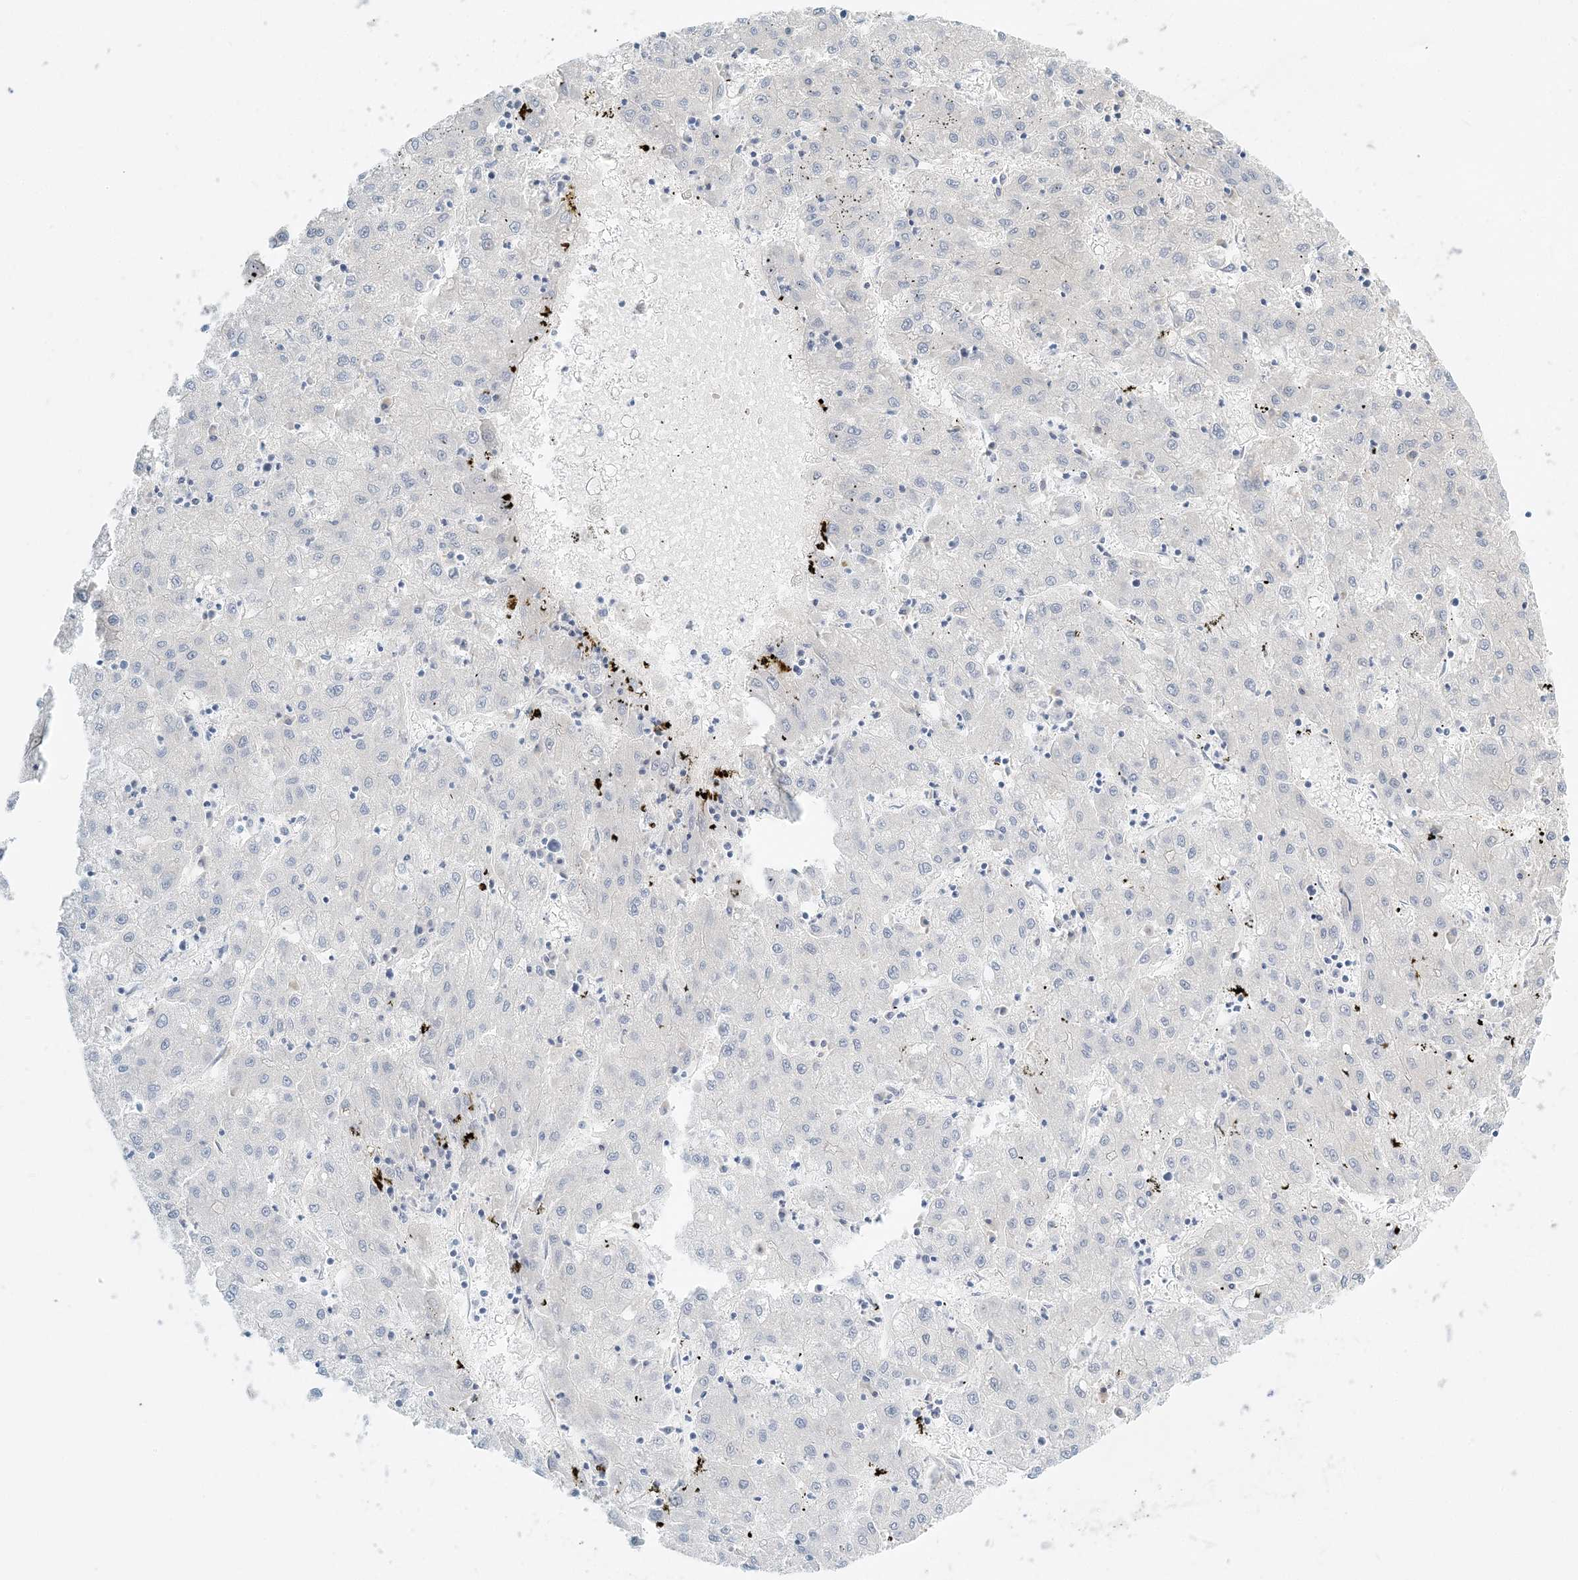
{"staining": {"intensity": "negative", "quantity": "none", "location": "none"}, "tissue": "liver cancer", "cell_type": "Tumor cells", "image_type": "cancer", "snomed": [{"axis": "morphology", "description": "Carcinoma, Hepatocellular, NOS"}, {"axis": "topography", "description": "Liver"}], "caption": "Tumor cells are negative for brown protein staining in liver cancer (hepatocellular carcinoma).", "gene": "NAA11", "patient": {"sex": "male", "age": 72}}